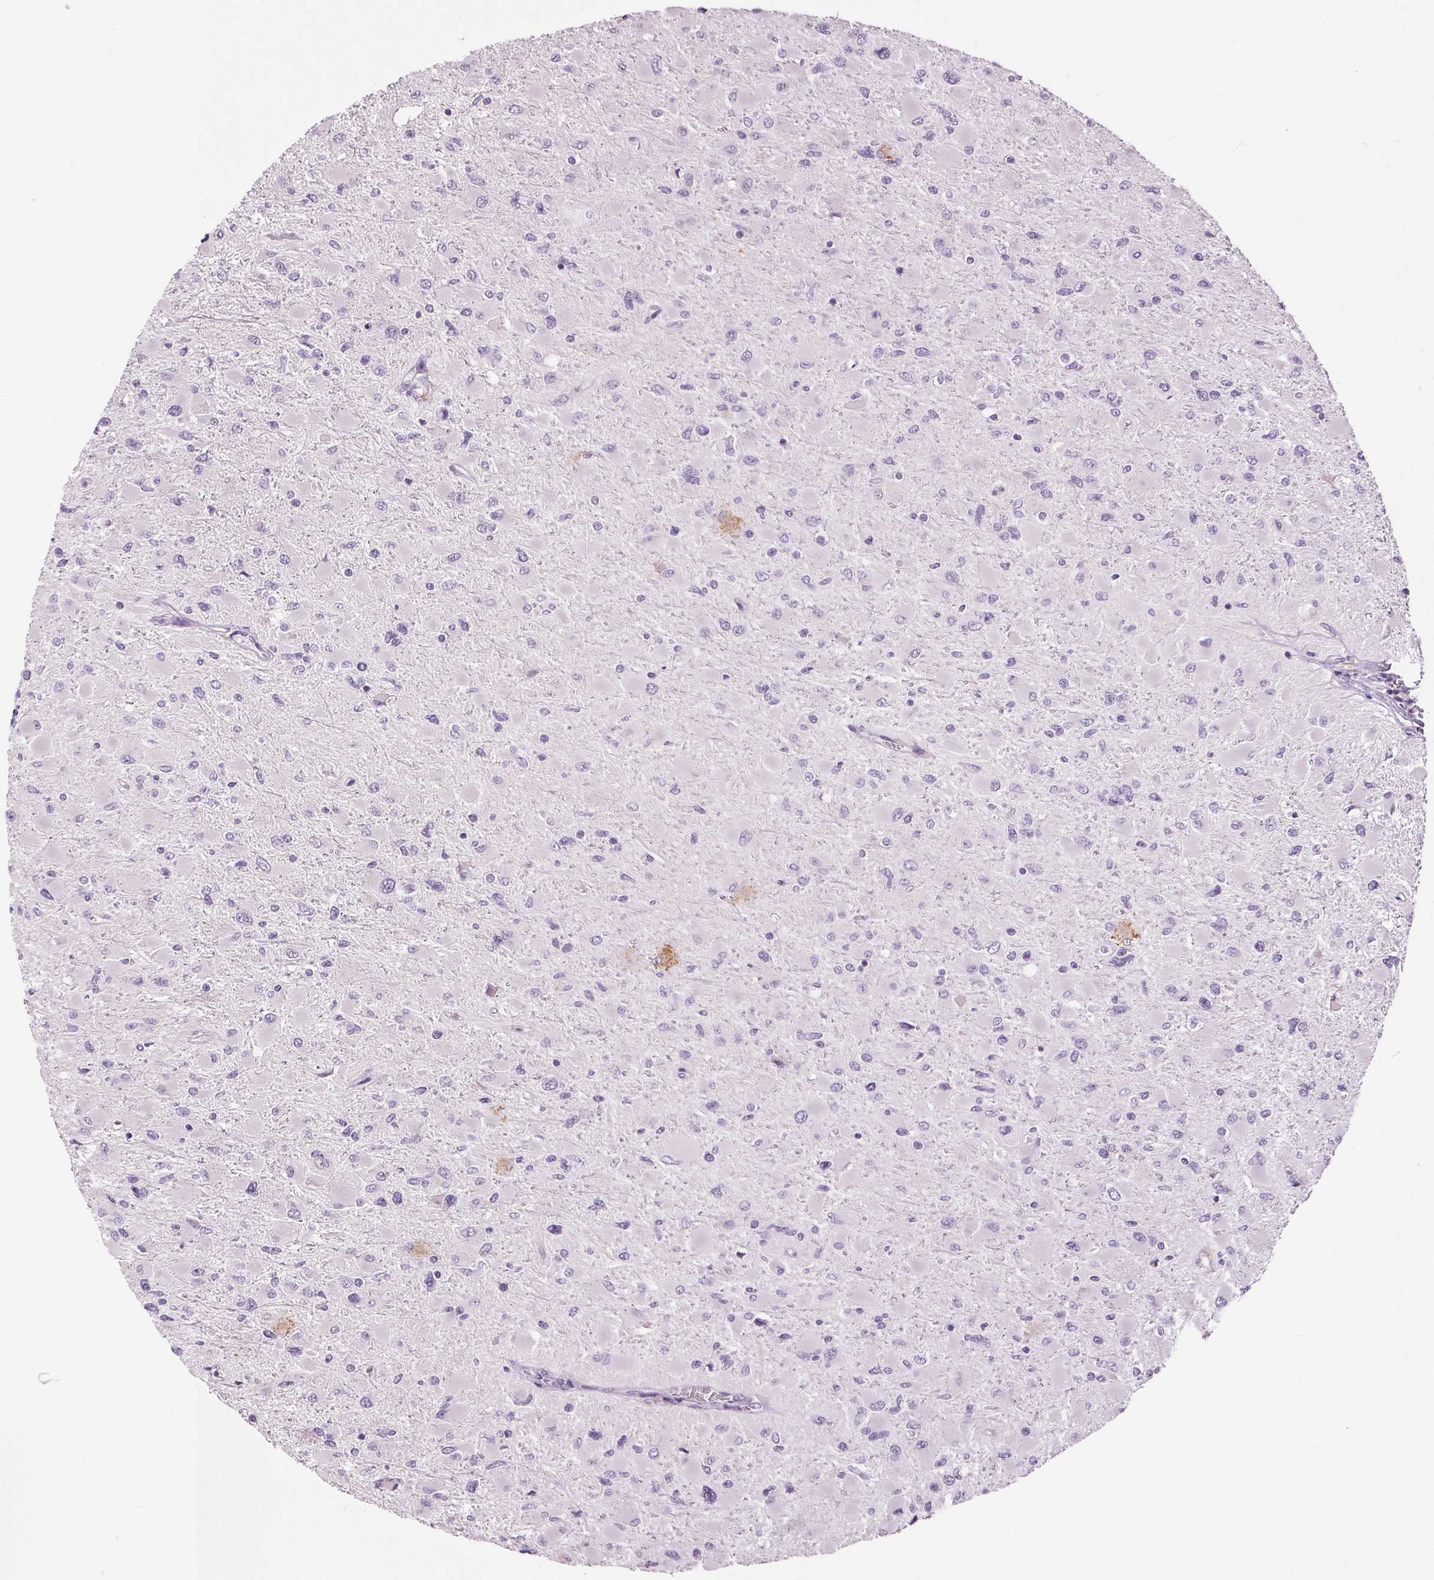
{"staining": {"intensity": "negative", "quantity": "none", "location": "none"}, "tissue": "glioma", "cell_type": "Tumor cells", "image_type": "cancer", "snomed": [{"axis": "morphology", "description": "Glioma, malignant, High grade"}, {"axis": "topography", "description": "Cerebral cortex"}], "caption": "An image of human glioma is negative for staining in tumor cells.", "gene": "MISP", "patient": {"sex": "female", "age": 36}}